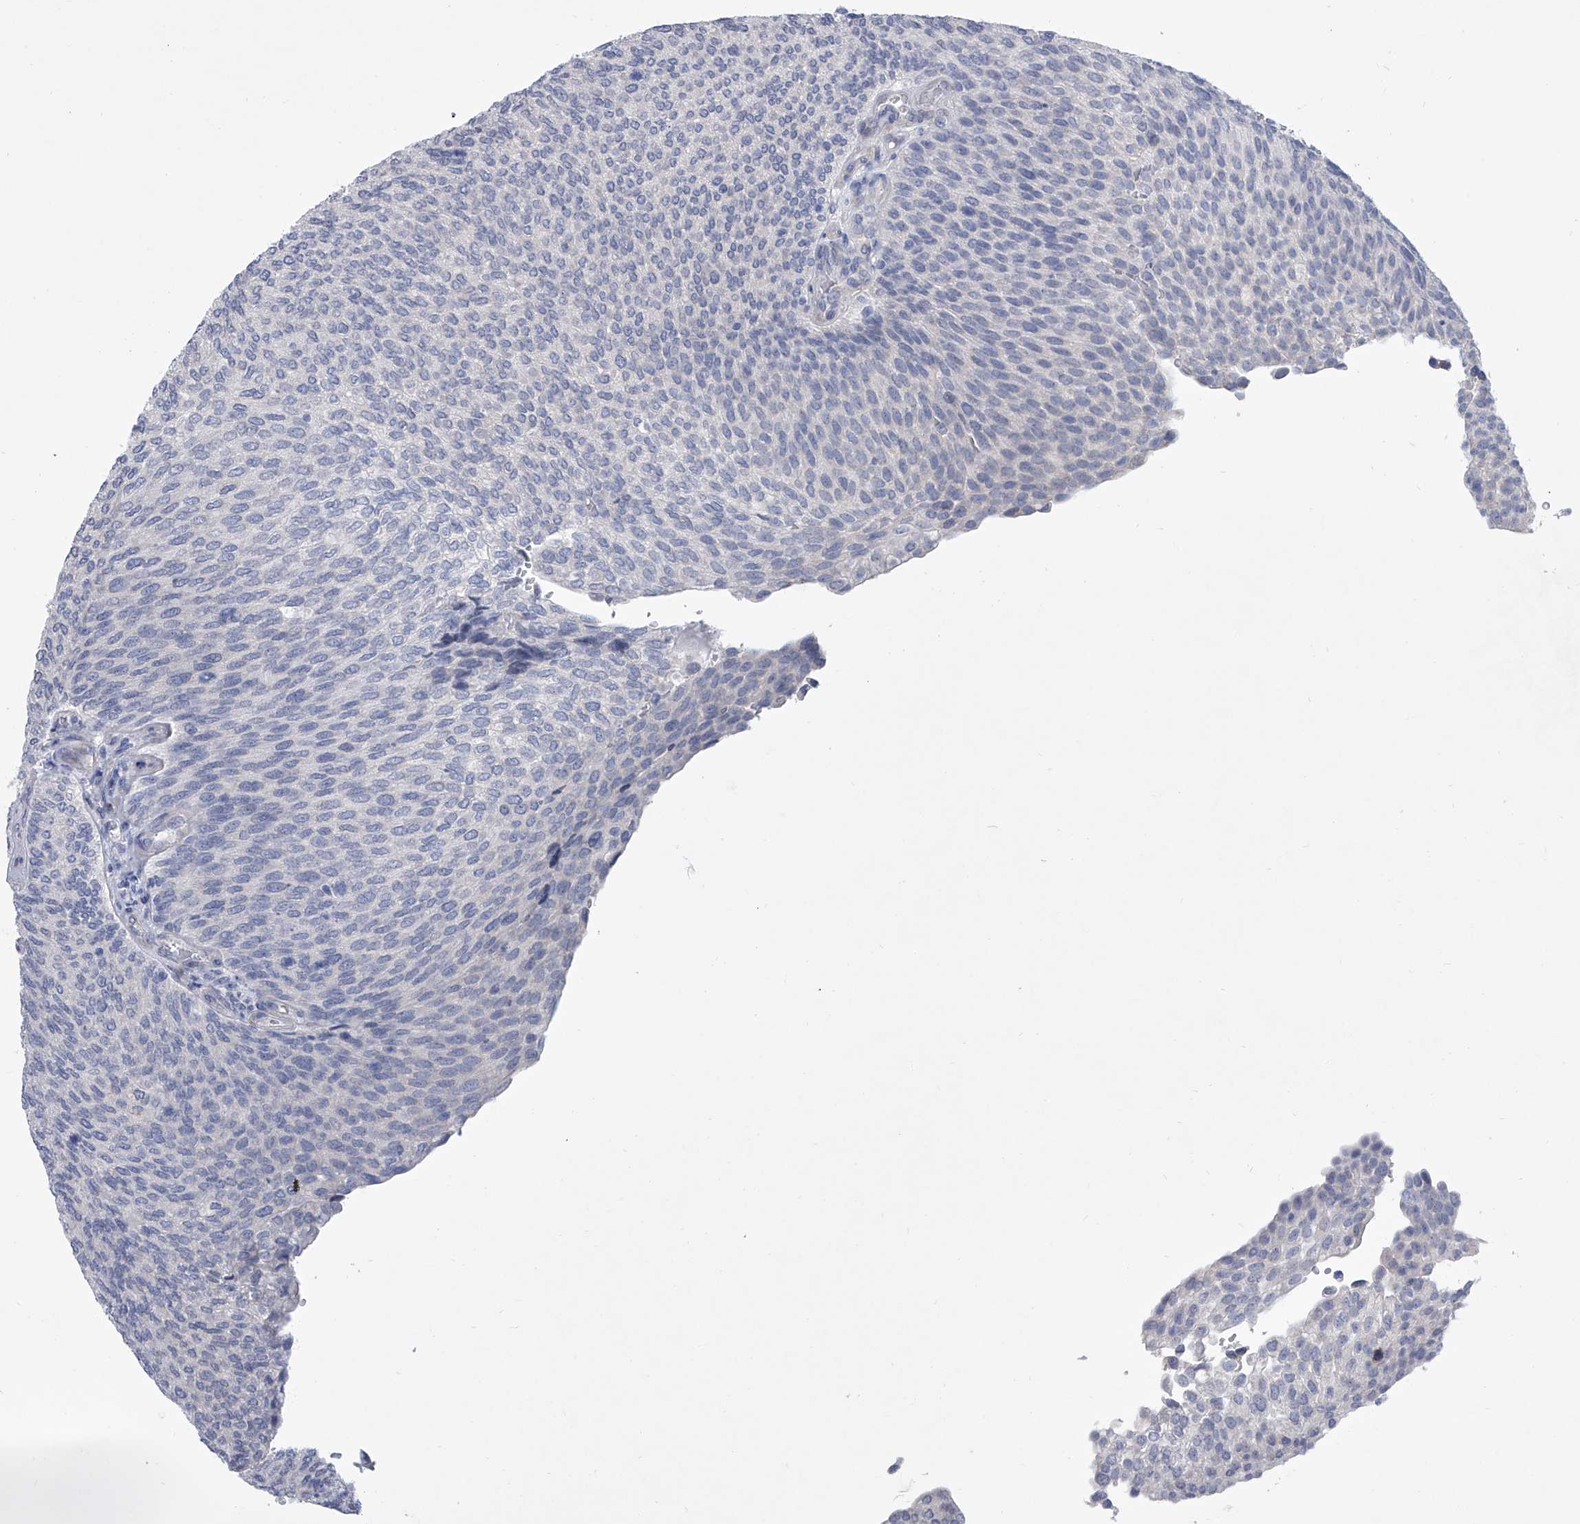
{"staining": {"intensity": "negative", "quantity": "none", "location": "none"}, "tissue": "urothelial cancer", "cell_type": "Tumor cells", "image_type": "cancer", "snomed": [{"axis": "morphology", "description": "Urothelial carcinoma, Low grade"}, {"axis": "topography", "description": "Urinary bladder"}], "caption": "This is a micrograph of immunohistochemistry staining of low-grade urothelial carcinoma, which shows no staining in tumor cells.", "gene": "ALG14", "patient": {"sex": "female", "age": 79}}